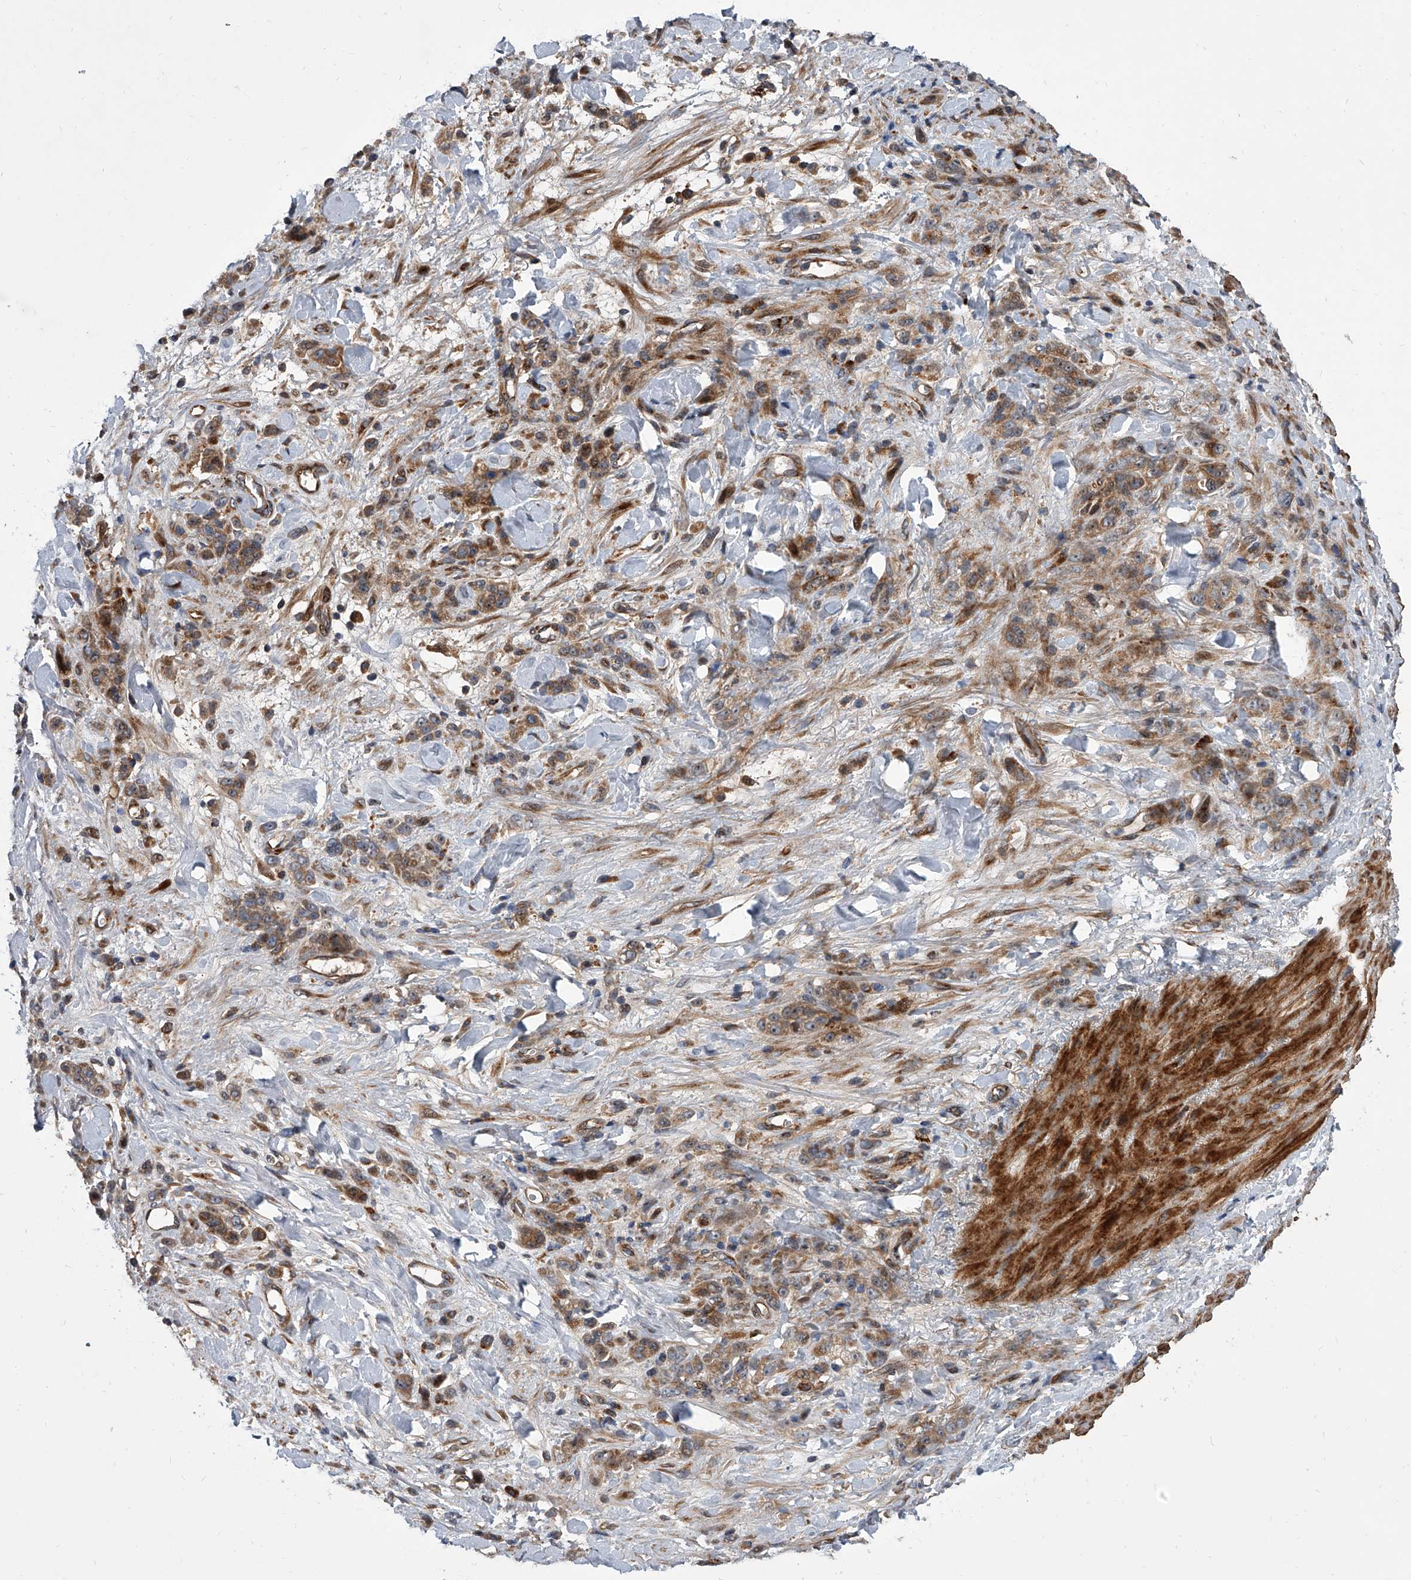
{"staining": {"intensity": "moderate", "quantity": ">75%", "location": "cytoplasmic/membranous"}, "tissue": "stomach cancer", "cell_type": "Tumor cells", "image_type": "cancer", "snomed": [{"axis": "morphology", "description": "Normal tissue, NOS"}, {"axis": "morphology", "description": "Adenocarcinoma, NOS"}, {"axis": "topography", "description": "Stomach"}], "caption": "The photomicrograph reveals staining of stomach cancer, revealing moderate cytoplasmic/membranous protein positivity (brown color) within tumor cells.", "gene": "USP47", "patient": {"sex": "male", "age": 82}}